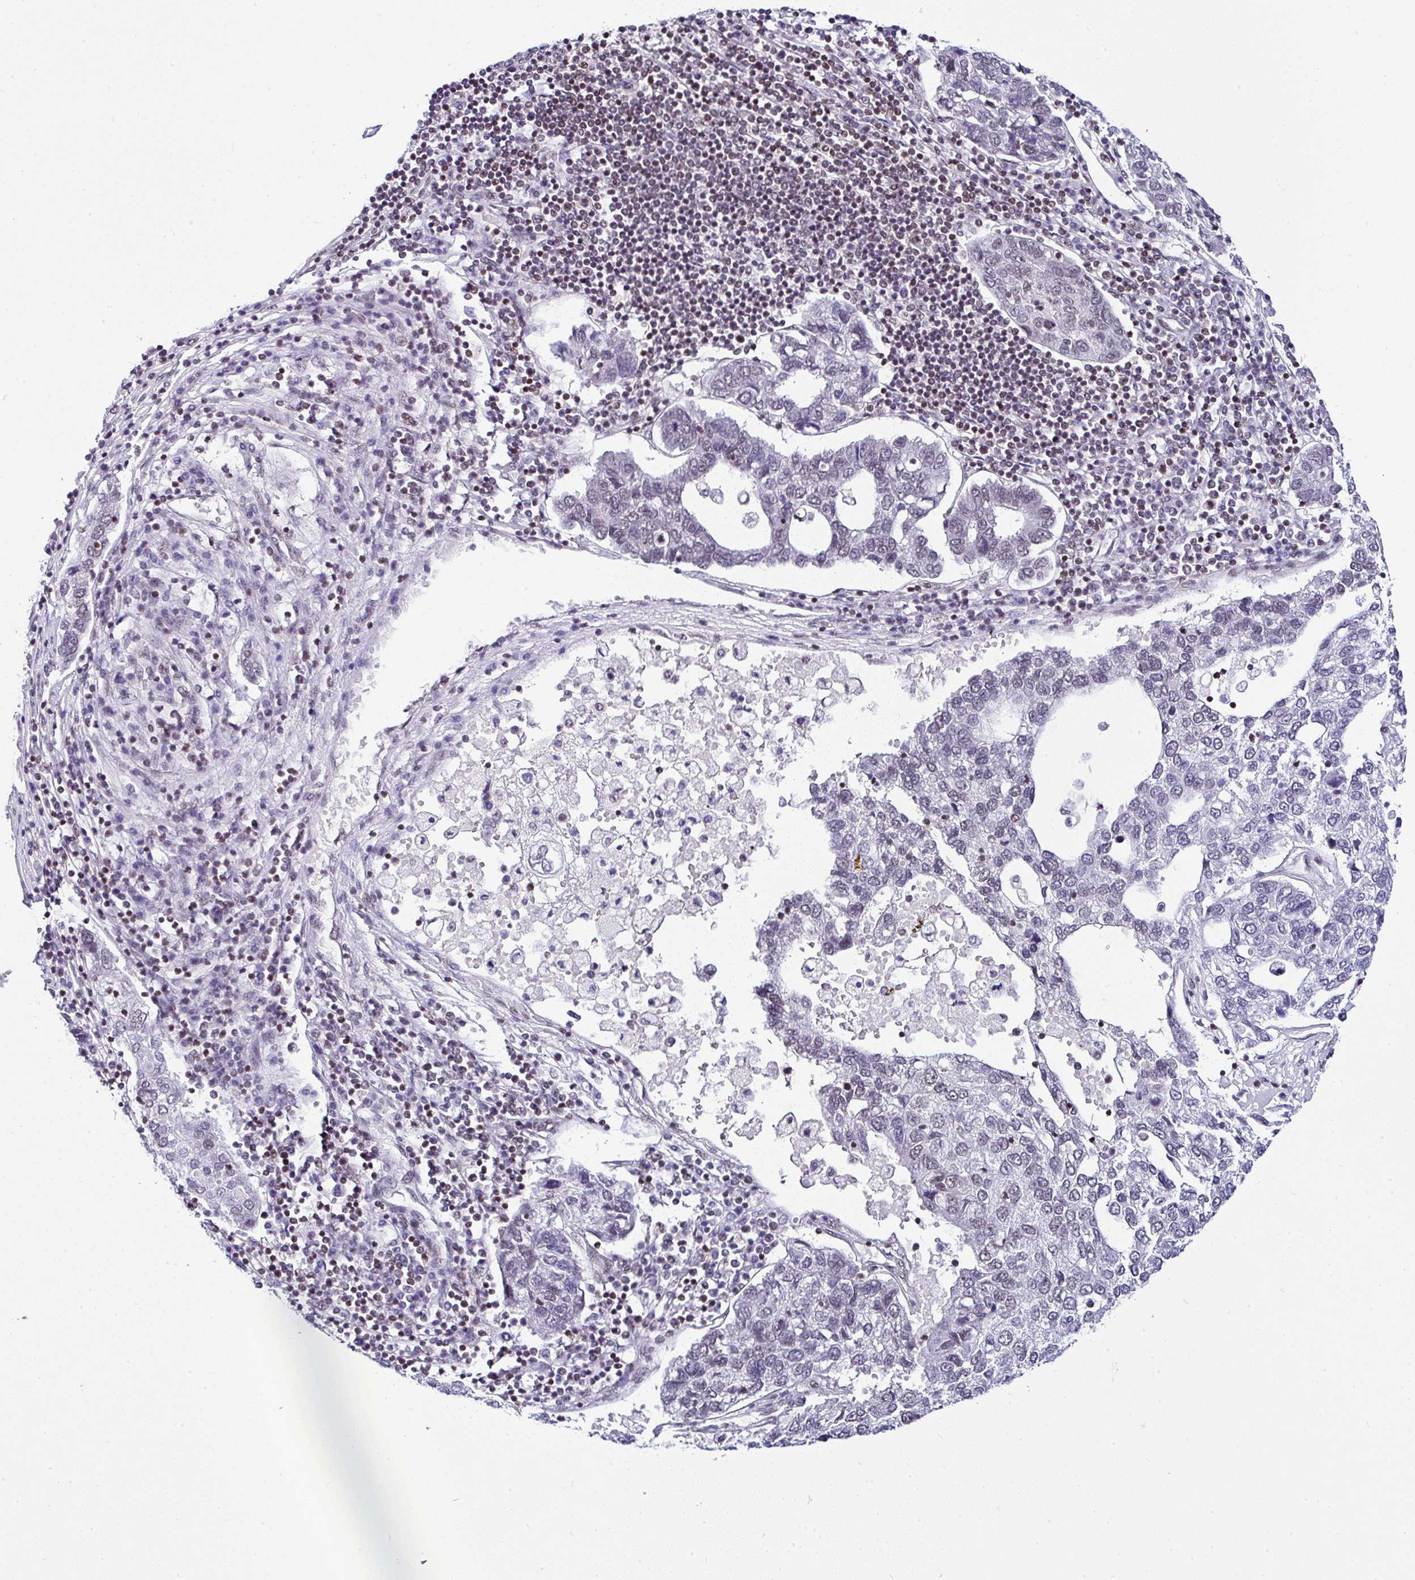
{"staining": {"intensity": "weak", "quantity": "25%-75%", "location": "nuclear"}, "tissue": "pancreatic cancer", "cell_type": "Tumor cells", "image_type": "cancer", "snomed": [{"axis": "morphology", "description": "Adenocarcinoma, NOS"}, {"axis": "topography", "description": "Pancreas"}], "caption": "Tumor cells display low levels of weak nuclear expression in about 25%-75% of cells in human adenocarcinoma (pancreatic).", "gene": "DR1", "patient": {"sex": "female", "age": 61}}